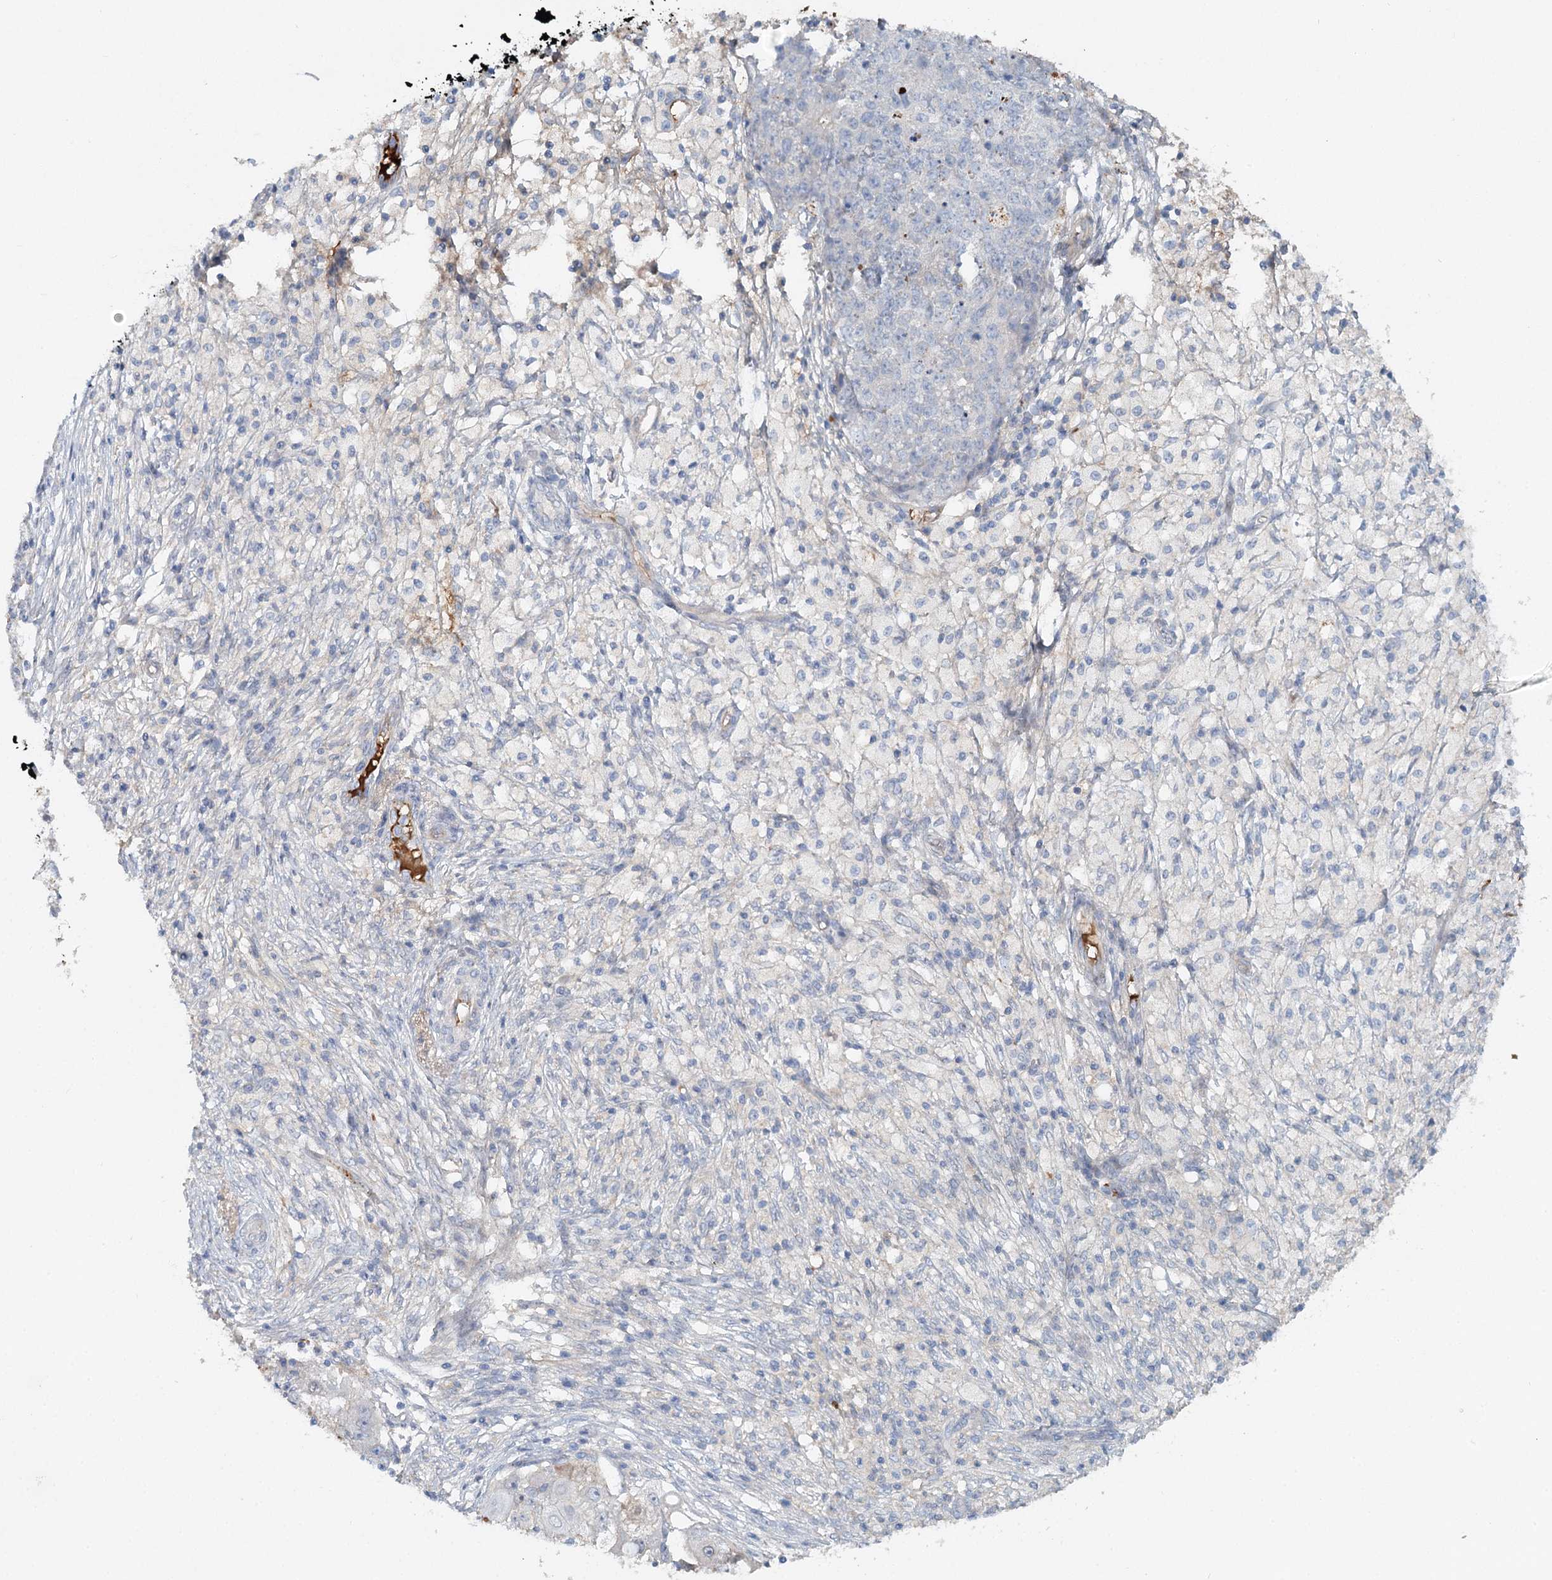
{"staining": {"intensity": "negative", "quantity": "none", "location": "none"}, "tissue": "ovarian cancer", "cell_type": "Tumor cells", "image_type": "cancer", "snomed": [{"axis": "morphology", "description": "Carcinoma, endometroid"}, {"axis": "topography", "description": "Ovary"}], "caption": "Ovarian endometroid carcinoma was stained to show a protein in brown. There is no significant positivity in tumor cells.", "gene": "ALKBH8", "patient": {"sex": "female", "age": 42}}